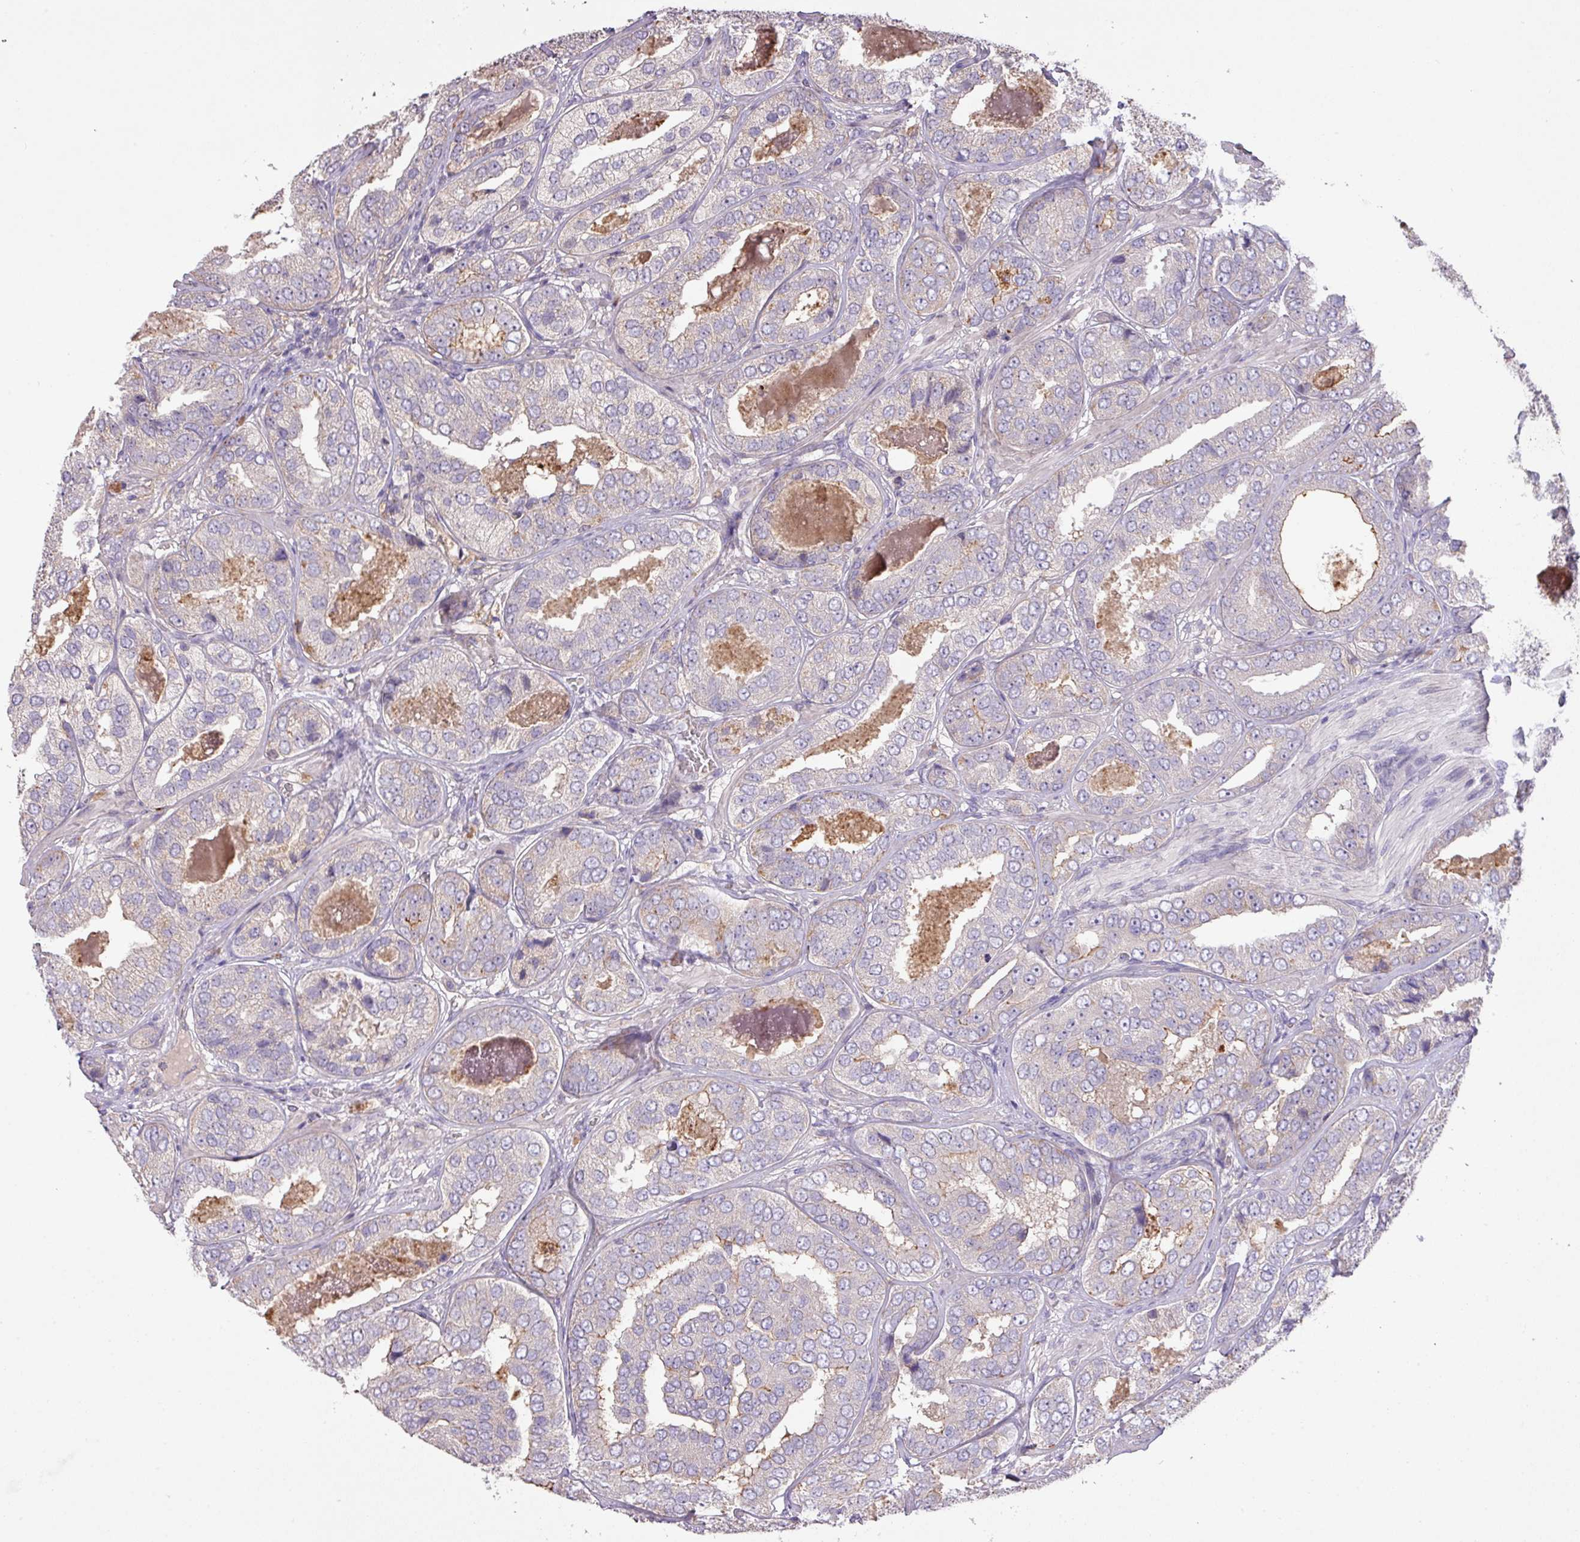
{"staining": {"intensity": "negative", "quantity": "none", "location": "none"}, "tissue": "prostate cancer", "cell_type": "Tumor cells", "image_type": "cancer", "snomed": [{"axis": "morphology", "description": "Adenocarcinoma, High grade"}, {"axis": "topography", "description": "Prostate"}], "caption": "Micrograph shows no significant protein staining in tumor cells of prostate cancer. (DAB immunohistochemistry (IHC) with hematoxylin counter stain).", "gene": "PRADC1", "patient": {"sex": "male", "age": 63}}